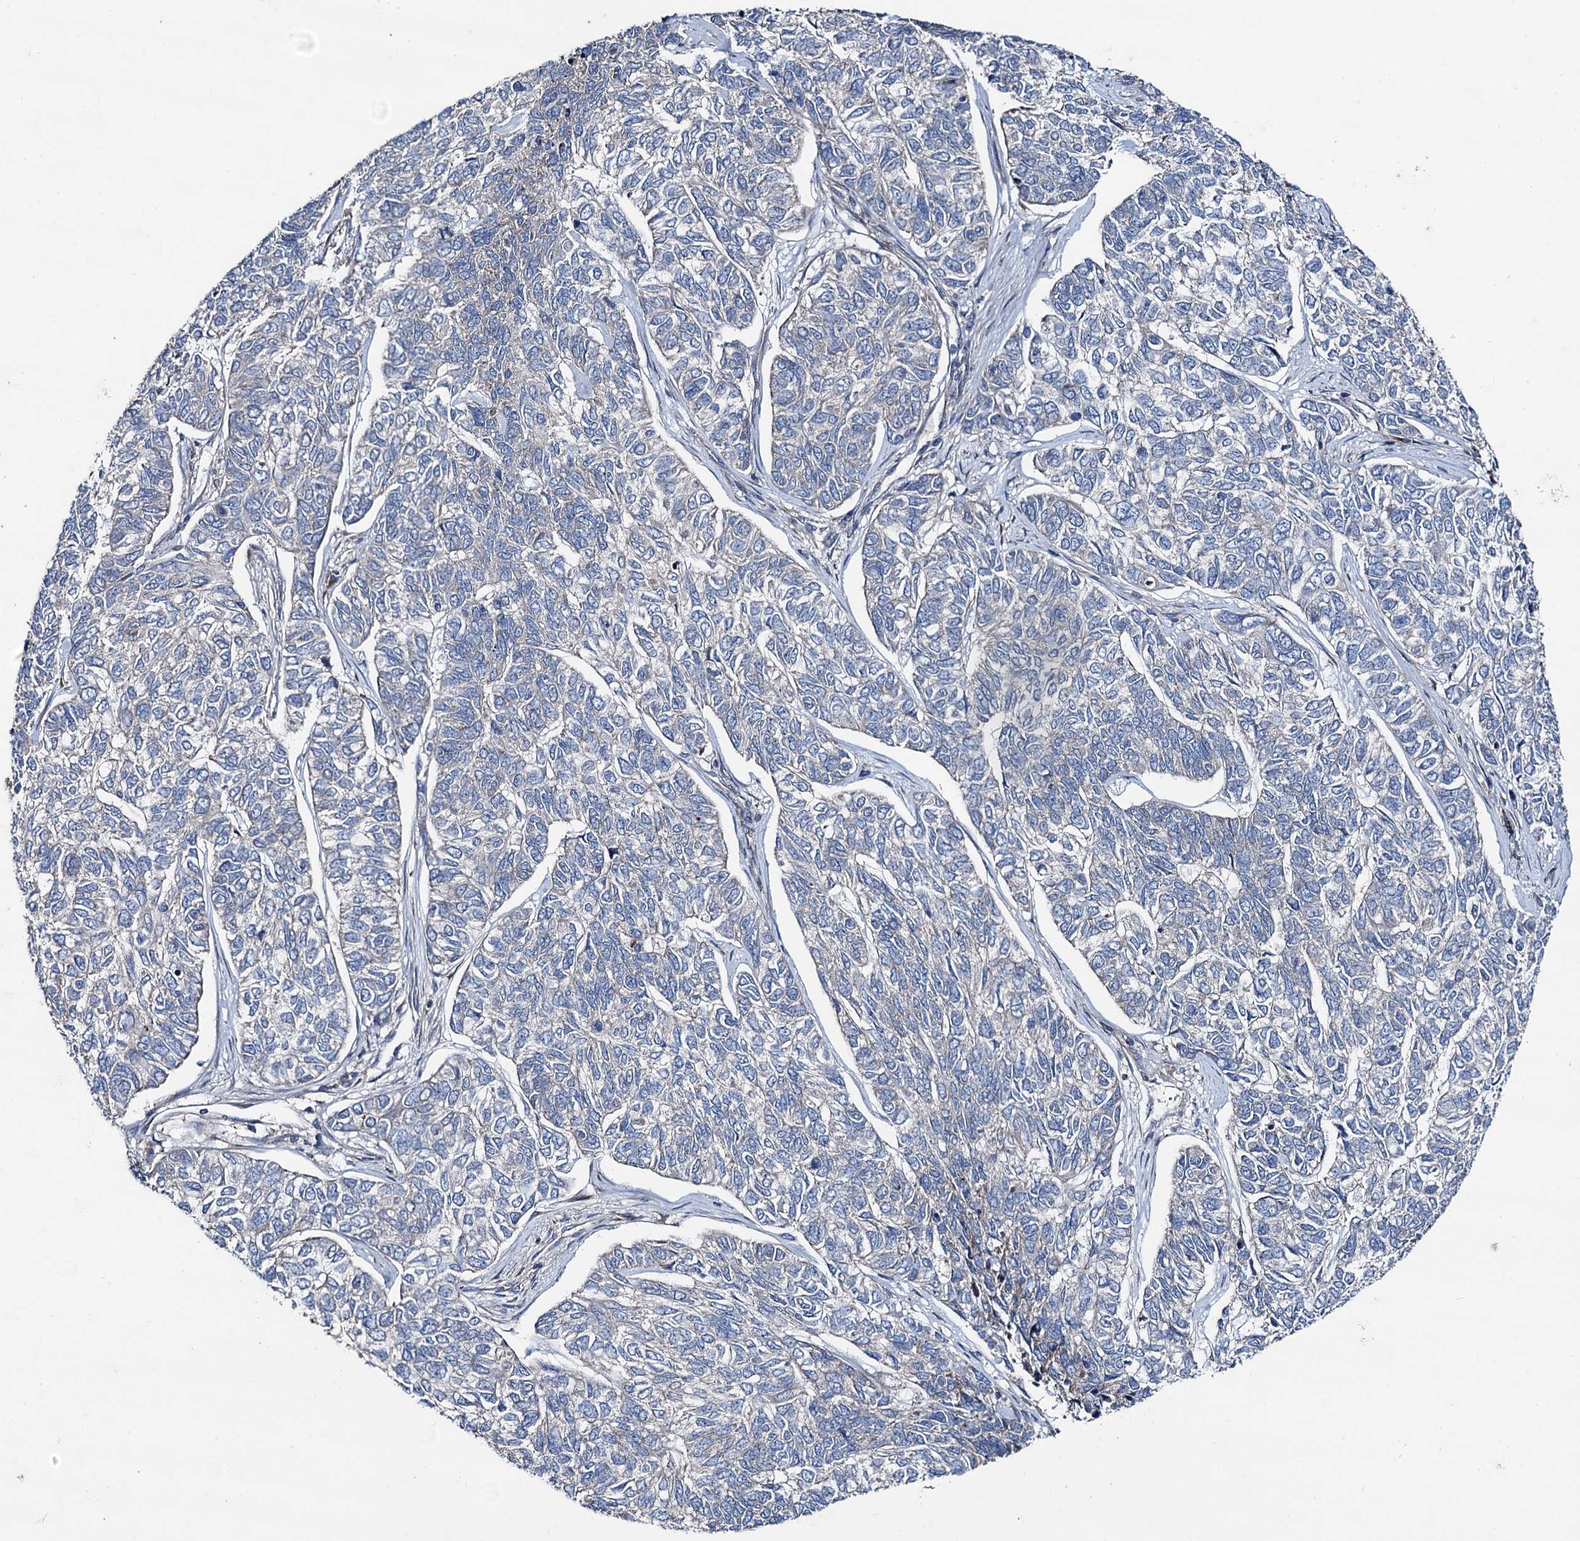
{"staining": {"intensity": "negative", "quantity": "none", "location": "none"}, "tissue": "skin cancer", "cell_type": "Tumor cells", "image_type": "cancer", "snomed": [{"axis": "morphology", "description": "Basal cell carcinoma"}, {"axis": "topography", "description": "Skin"}], "caption": "Immunohistochemistry (IHC) micrograph of human skin cancer (basal cell carcinoma) stained for a protein (brown), which demonstrates no expression in tumor cells. (Immunohistochemistry (IHC), brightfield microscopy, high magnification).", "gene": "RUFY1", "patient": {"sex": "female", "age": 65}}